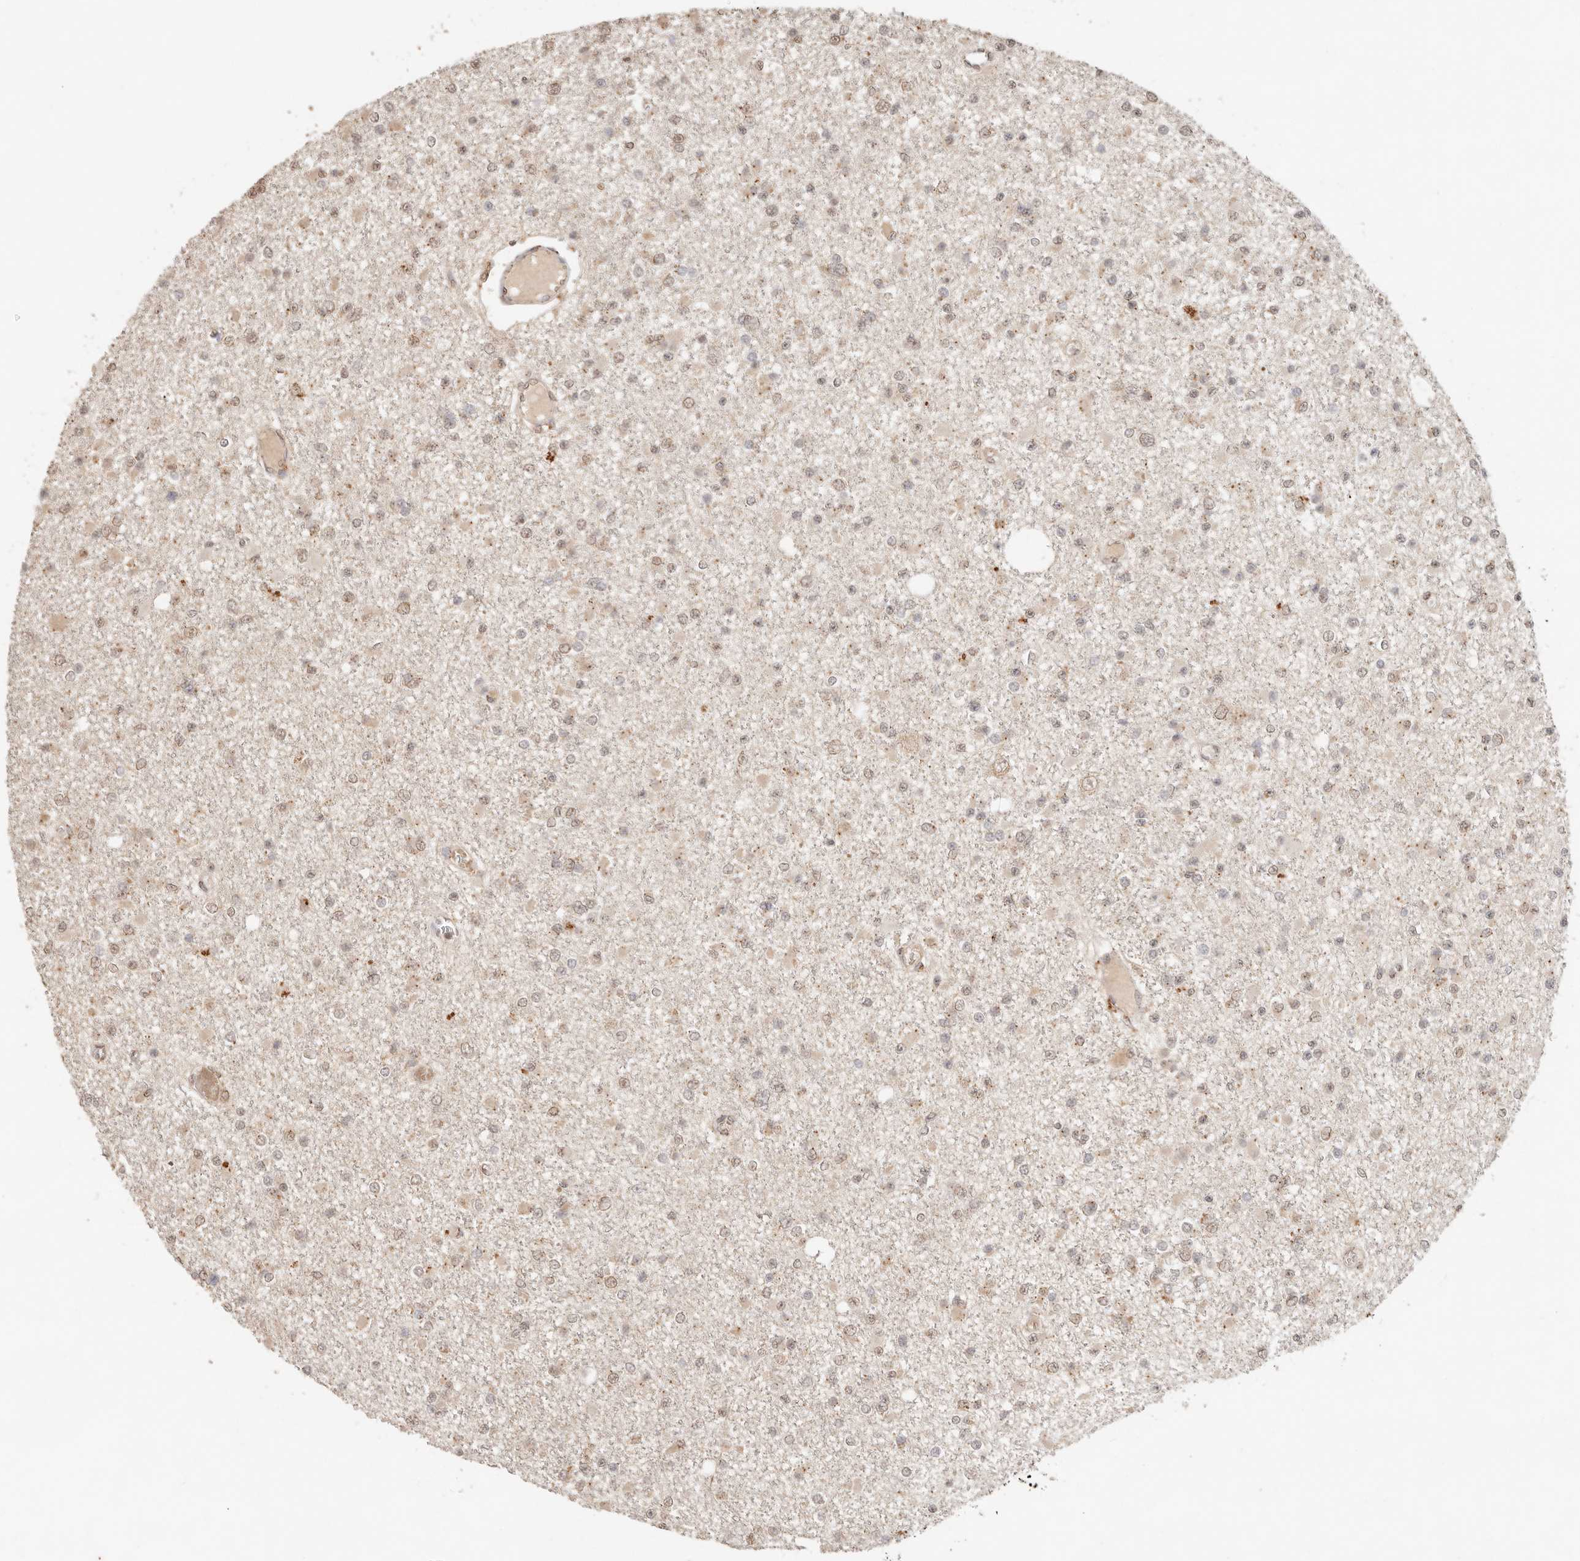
{"staining": {"intensity": "weak", "quantity": "25%-75%", "location": "nuclear"}, "tissue": "glioma", "cell_type": "Tumor cells", "image_type": "cancer", "snomed": [{"axis": "morphology", "description": "Glioma, malignant, Low grade"}, {"axis": "topography", "description": "Brain"}], "caption": "Weak nuclear positivity is present in about 25%-75% of tumor cells in glioma.", "gene": "LMO4", "patient": {"sex": "female", "age": 22}}